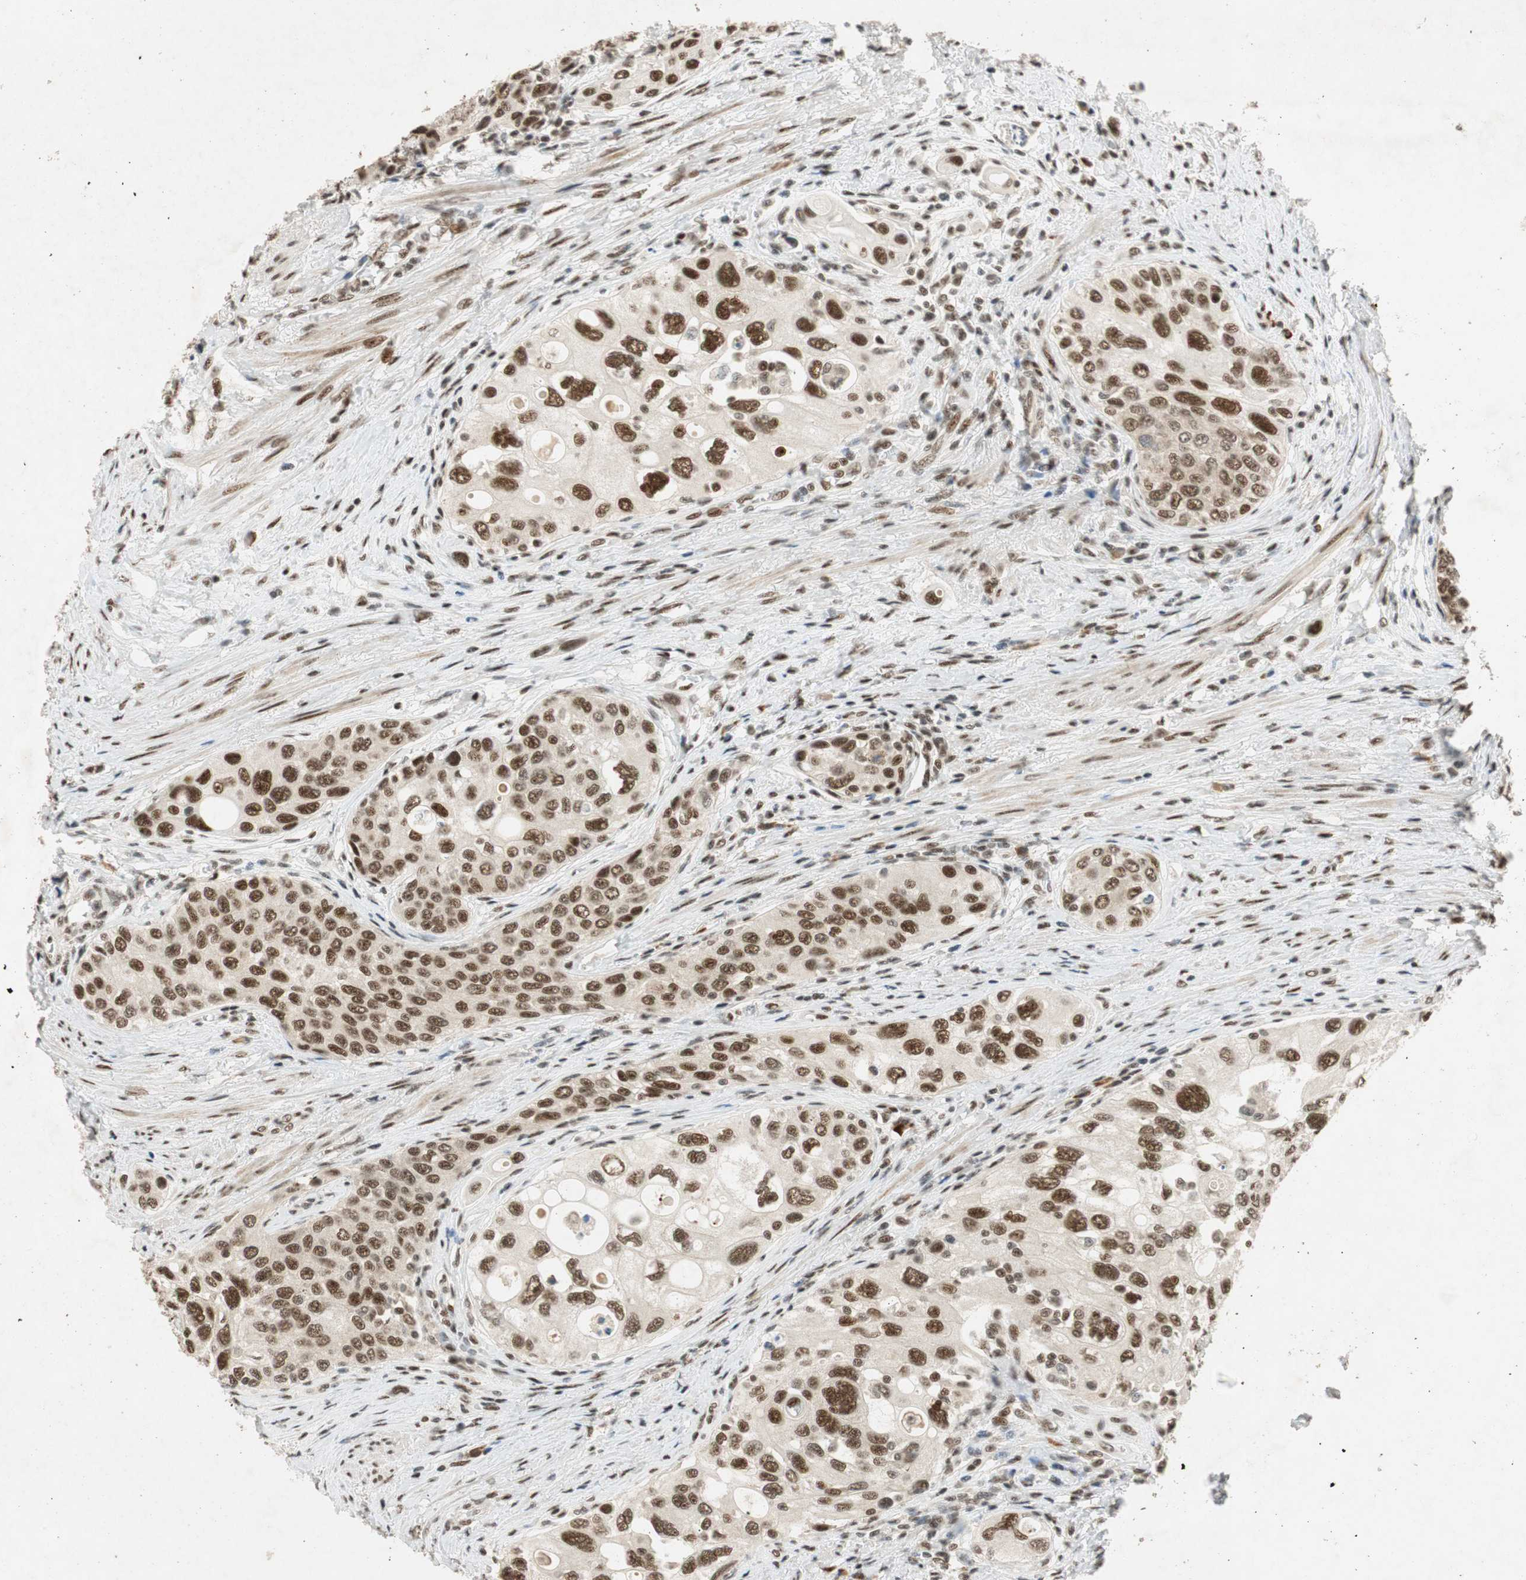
{"staining": {"intensity": "strong", "quantity": ">75%", "location": "nuclear"}, "tissue": "urothelial cancer", "cell_type": "Tumor cells", "image_type": "cancer", "snomed": [{"axis": "morphology", "description": "Urothelial carcinoma, High grade"}, {"axis": "topography", "description": "Urinary bladder"}], "caption": "A histopathology image of human urothelial cancer stained for a protein shows strong nuclear brown staining in tumor cells.", "gene": "NCBP3", "patient": {"sex": "female", "age": 56}}